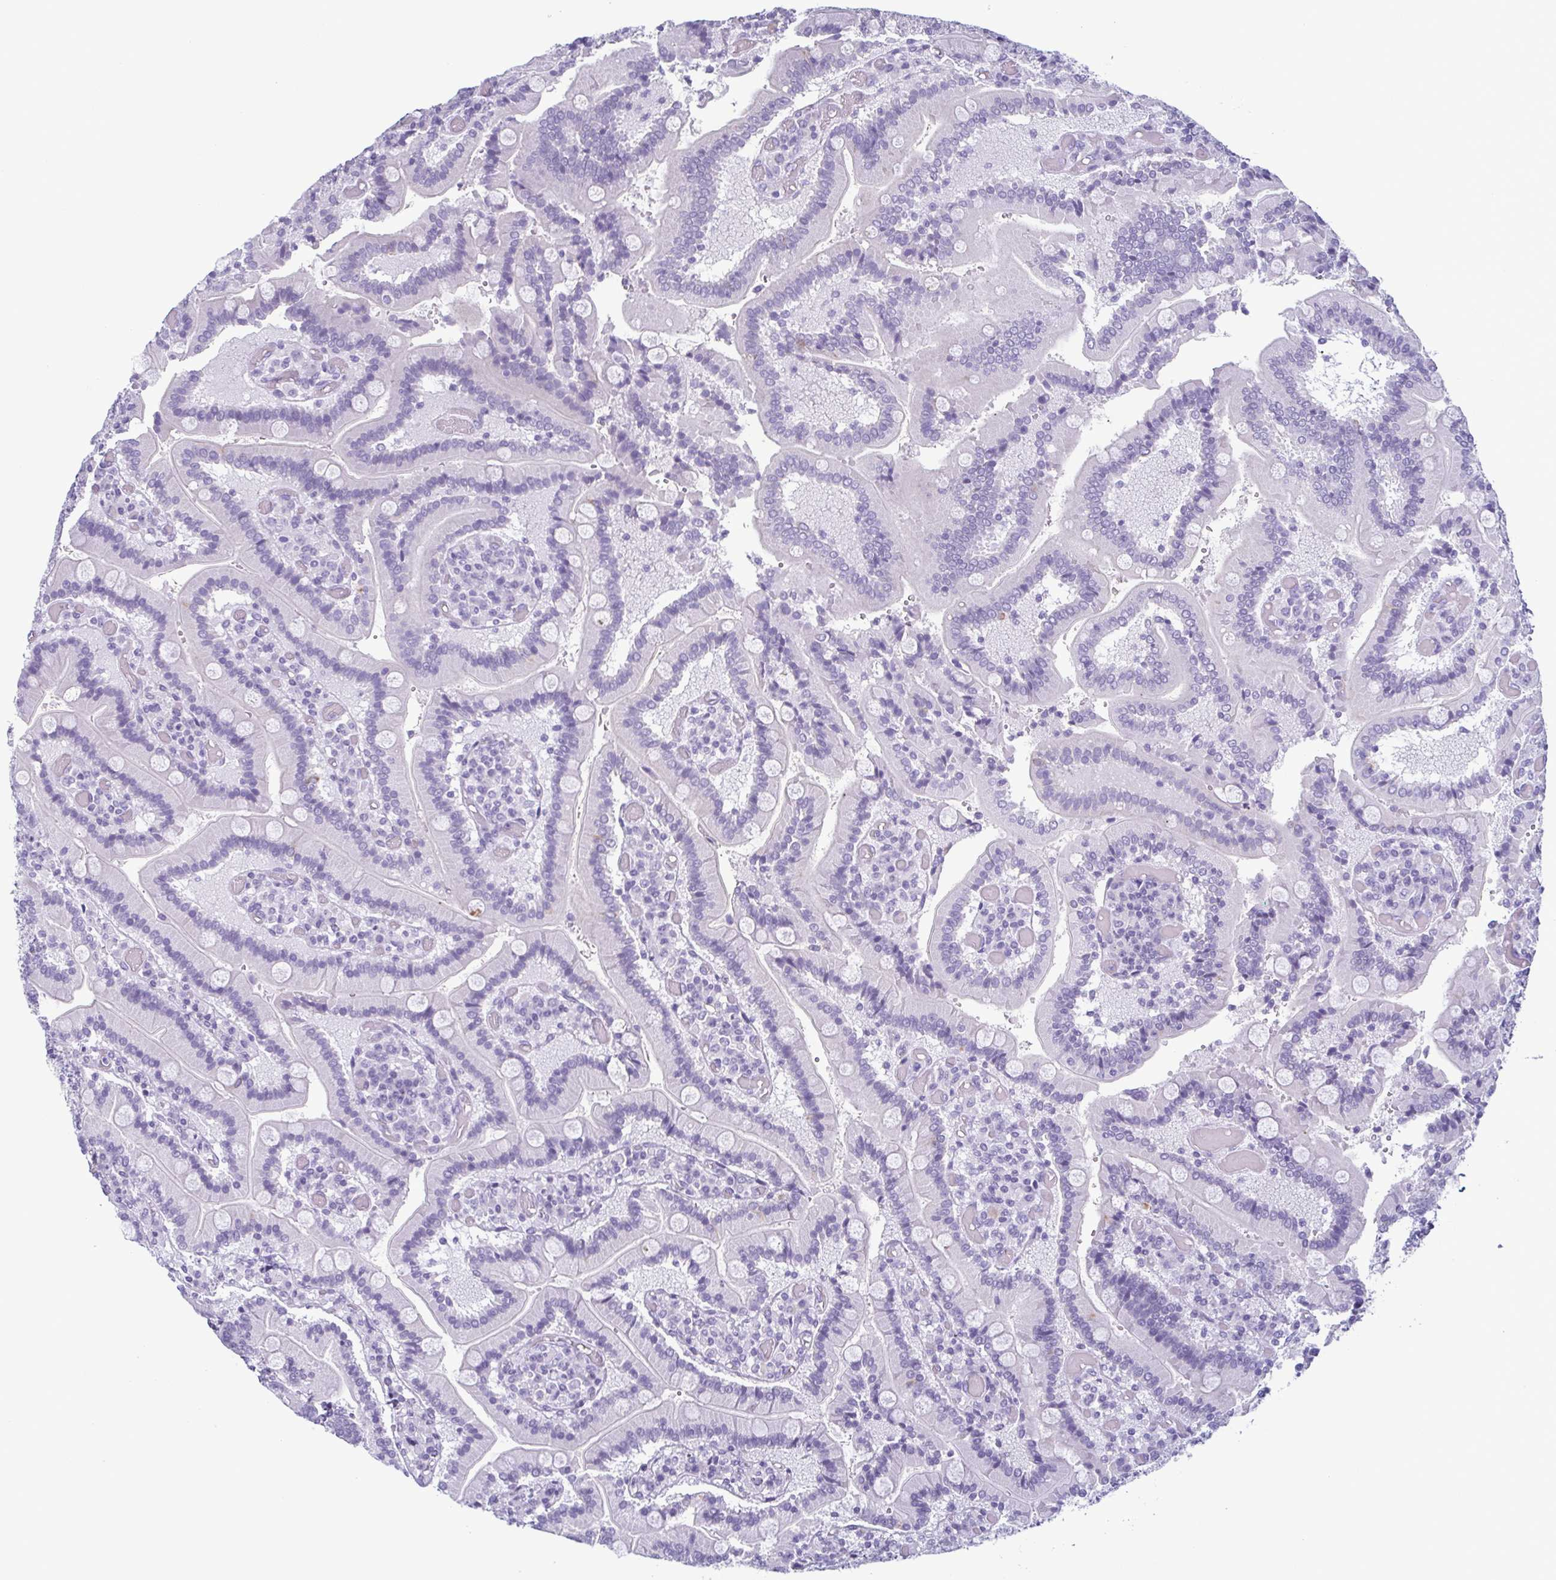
{"staining": {"intensity": "negative", "quantity": "none", "location": "none"}, "tissue": "duodenum", "cell_type": "Glandular cells", "image_type": "normal", "snomed": [{"axis": "morphology", "description": "Normal tissue, NOS"}, {"axis": "topography", "description": "Duodenum"}], "caption": "Human duodenum stained for a protein using immunohistochemistry reveals no staining in glandular cells.", "gene": "KRT10", "patient": {"sex": "female", "age": 62}}